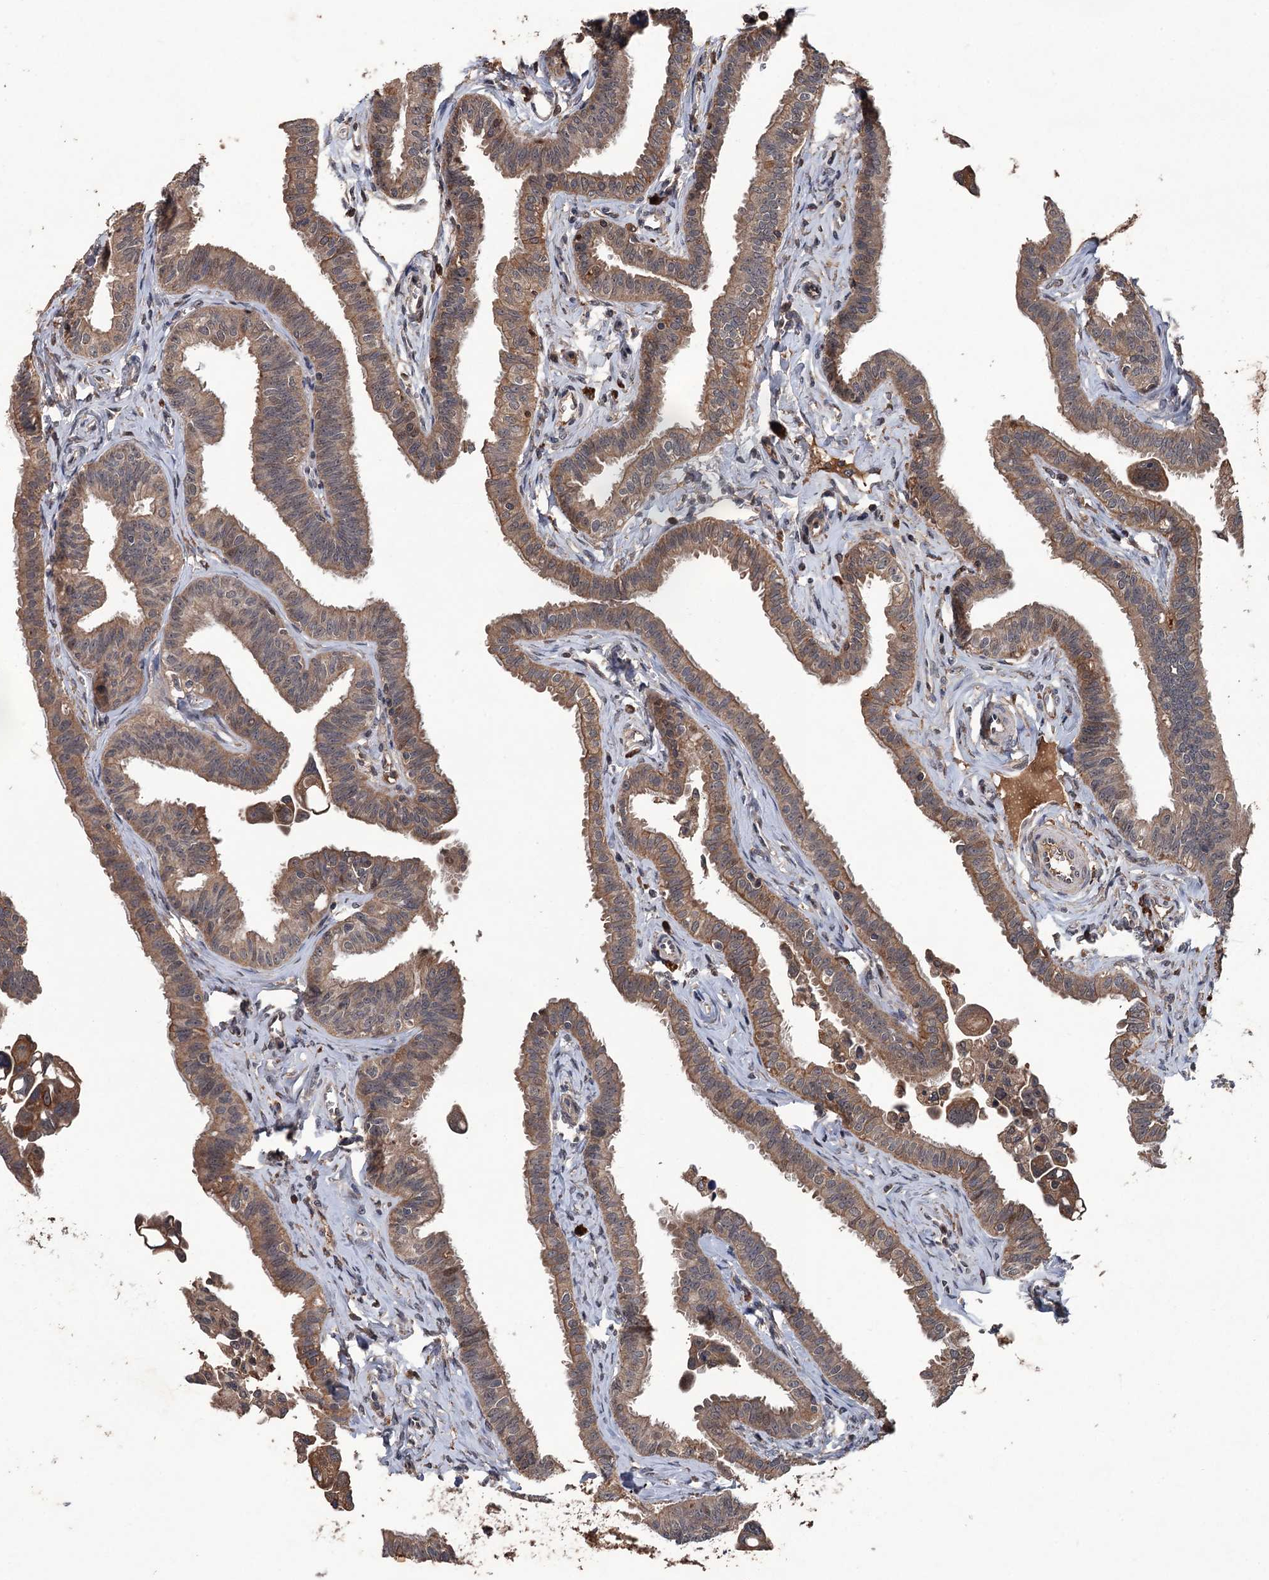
{"staining": {"intensity": "moderate", "quantity": ">75%", "location": "cytoplasmic/membranous"}, "tissue": "fallopian tube", "cell_type": "Glandular cells", "image_type": "normal", "snomed": [{"axis": "morphology", "description": "Normal tissue, NOS"}, {"axis": "morphology", "description": "Carcinoma, NOS"}, {"axis": "topography", "description": "Fallopian tube"}, {"axis": "topography", "description": "Ovary"}], "caption": "Normal fallopian tube was stained to show a protein in brown. There is medium levels of moderate cytoplasmic/membranous staining in about >75% of glandular cells. (Brightfield microscopy of DAB IHC at high magnification).", "gene": "ZNF438", "patient": {"sex": "female", "age": 59}}